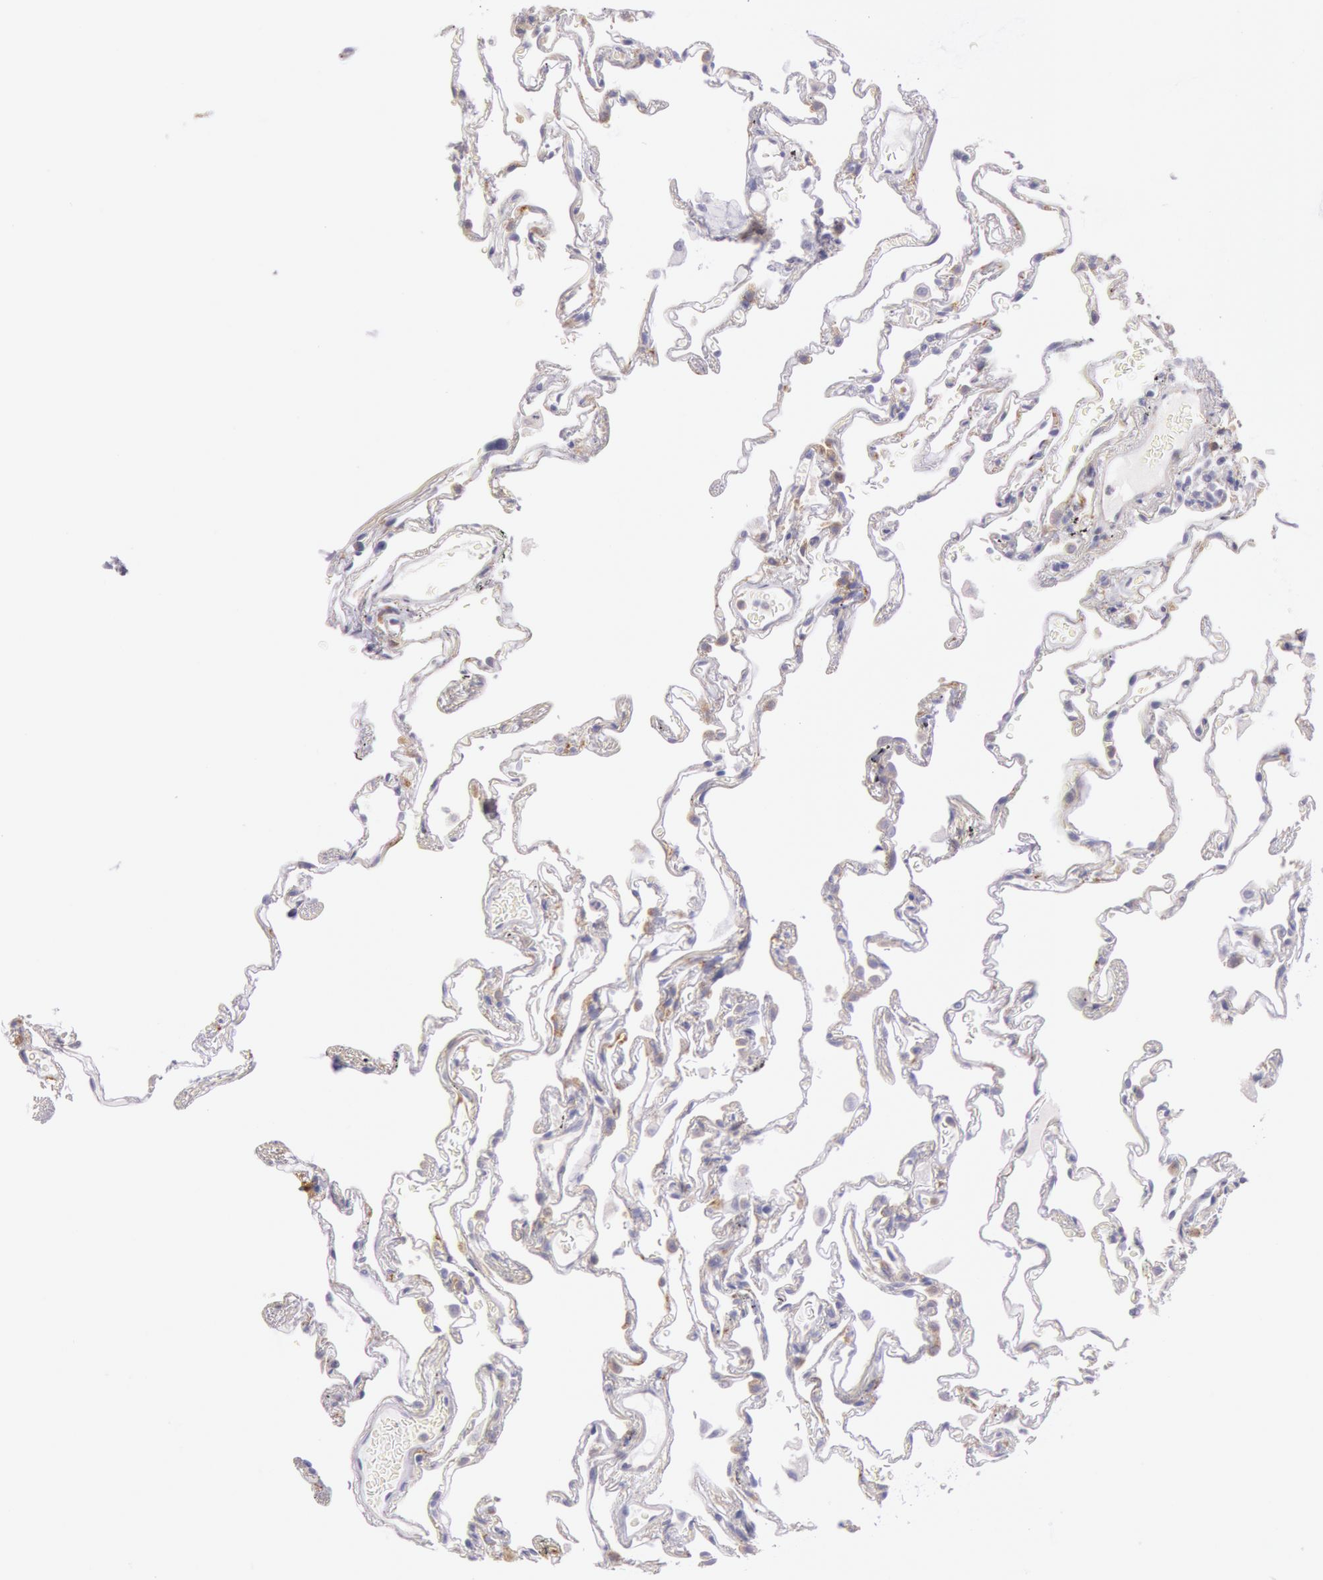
{"staining": {"intensity": "weak", "quantity": "25%-75%", "location": "cytoplasmic/membranous"}, "tissue": "lung", "cell_type": "Alveolar cells", "image_type": "normal", "snomed": [{"axis": "morphology", "description": "Normal tissue, NOS"}, {"axis": "morphology", "description": "Inflammation, NOS"}, {"axis": "topography", "description": "Lung"}], "caption": "Lung stained with immunohistochemistry (IHC) shows weak cytoplasmic/membranous positivity in about 25%-75% of alveolar cells.", "gene": "CIDEB", "patient": {"sex": "male", "age": 69}}